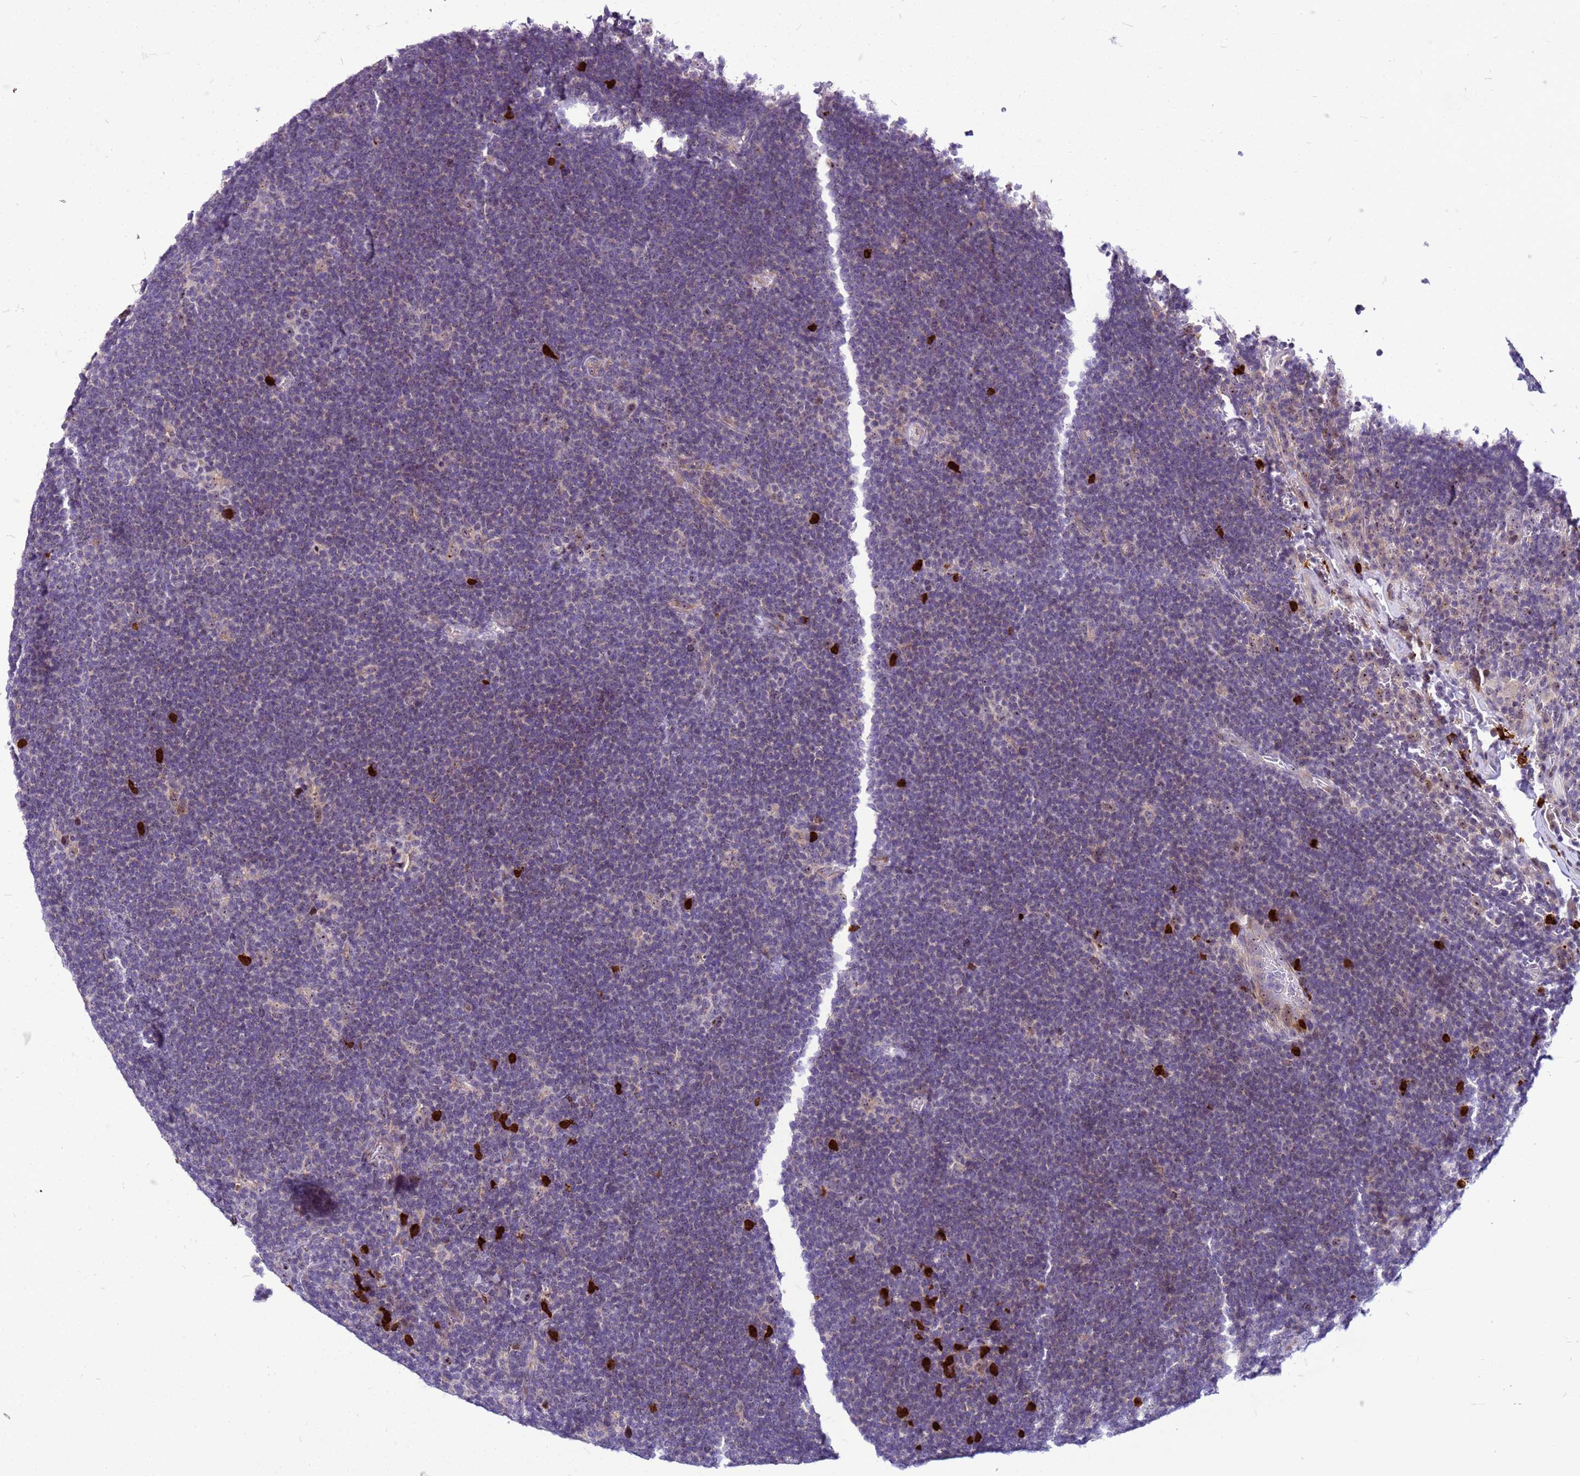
{"staining": {"intensity": "weak", "quantity": ">75%", "location": "cytoplasmic/membranous,nuclear"}, "tissue": "lymphoma", "cell_type": "Tumor cells", "image_type": "cancer", "snomed": [{"axis": "morphology", "description": "Hodgkin's disease, NOS"}, {"axis": "topography", "description": "Lymph node"}], "caption": "The micrograph reveals immunohistochemical staining of lymphoma. There is weak cytoplasmic/membranous and nuclear positivity is seen in about >75% of tumor cells. Nuclei are stained in blue.", "gene": "VPS4B", "patient": {"sex": "female", "age": 57}}